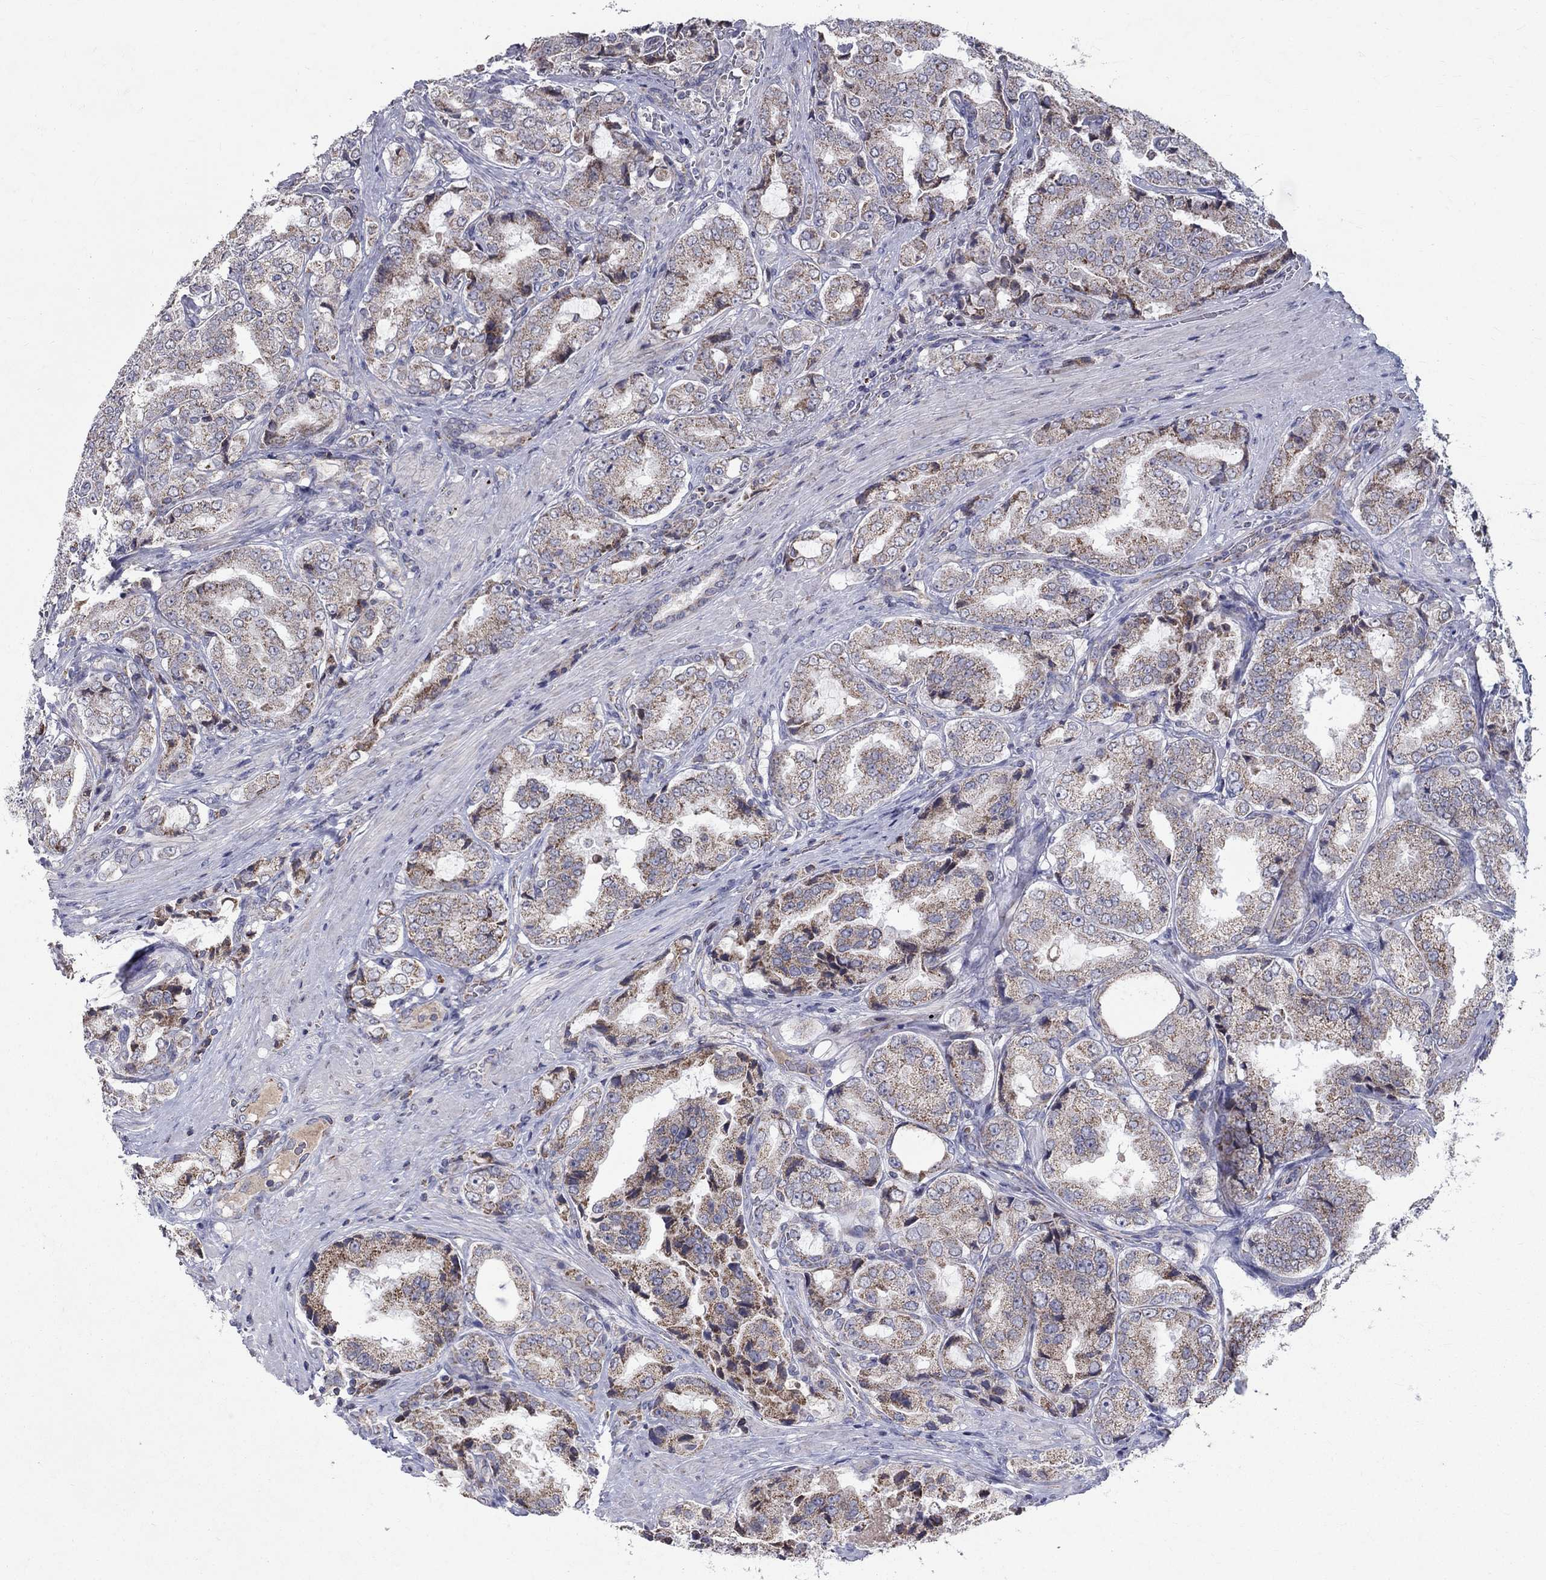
{"staining": {"intensity": "moderate", "quantity": "25%-75%", "location": "cytoplasmic/membranous"}, "tissue": "prostate cancer", "cell_type": "Tumor cells", "image_type": "cancer", "snomed": [{"axis": "morphology", "description": "Adenocarcinoma, NOS"}, {"axis": "topography", "description": "Prostate"}], "caption": "Tumor cells exhibit medium levels of moderate cytoplasmic/membranous positivity in about 25%-75% of cells in human prostate cancer (adenocarcinoma). The staining was performed using DAB, with brown indicating positive protein expression. Nuclei are stained blue with hematoxylin.", "gene": "SLC4A10", "patient": {"sex": "male", "age": 65}}